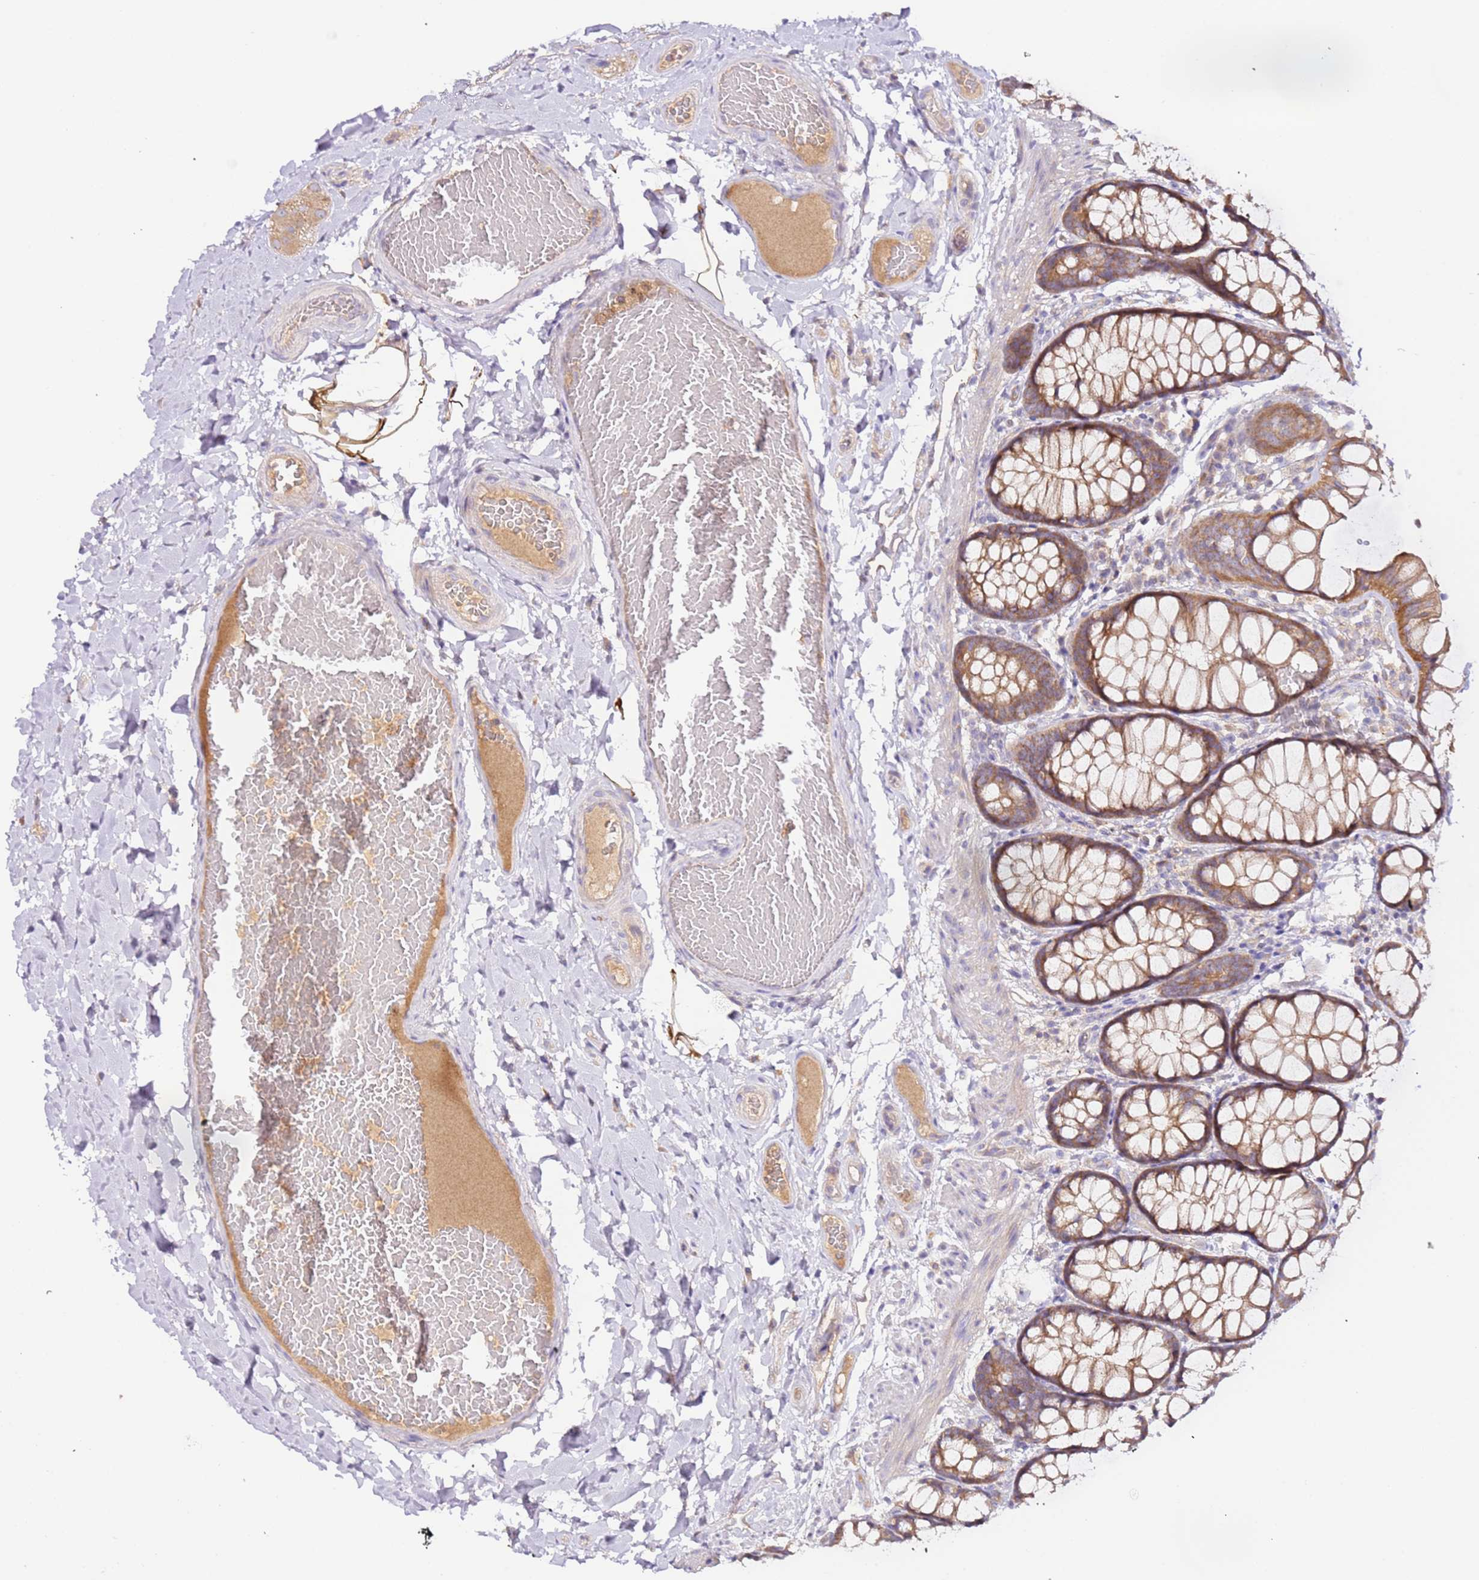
{"staining": {"intensity": "weak", "quantity": ">75%", "location": "cytoplasmic/membranous"}, "tissue": "colon", "cell_type": "Endothelial cells", "image_type": "normal", "snomed": [{"axis": "morphology", "description": "Normal tissue, NOS"}, {"axis": "topography", "description": "Colon"}], "caption": "This micrograph demonstrates immunohistochemistry staining of benign human colon, with low weak cytoplasmic/membranous staining in approximately >75% of endothelial cells.", "gene": "FLVCR1", "patient": {"sex": "male", "age": 47}}